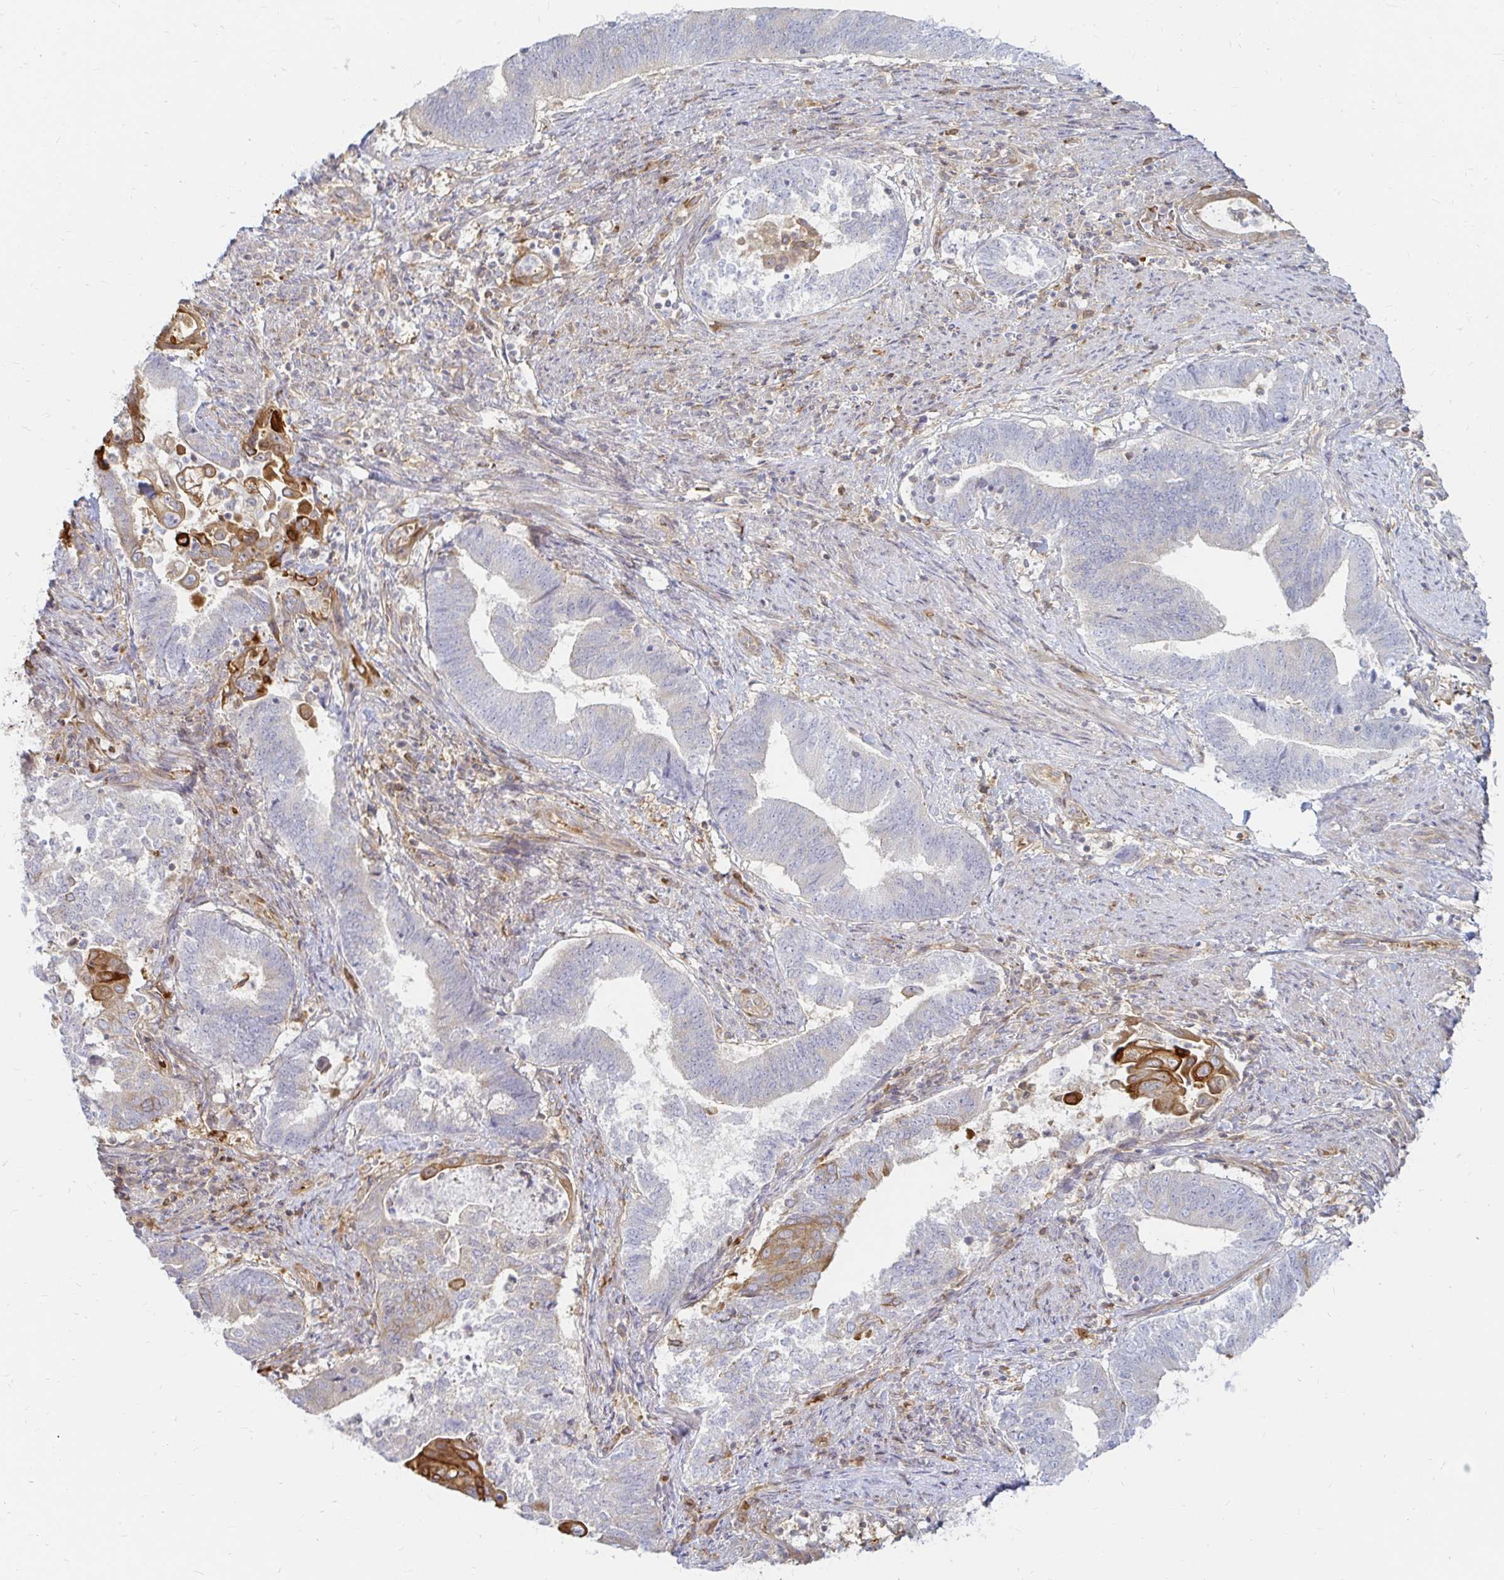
{"staining": {"intensity": "moderate", "quantity": "<25%", "location": "cytoplasmic/membranous"}, "tissue": "endometrial cancer", "cell_type": "Tumor cells", "image_type": "cancer", "snomed": [{"axis": "morphology", "description": "Adenocarcinoma, NOS"}, {"axis": "topography", "description": "Endometrium"}], "caption": "Protein expression analysis of endometrial adenocarcinoma displays moderate cytoplasmic/membranous expression in approximately <25% of tumor cells. (DAB (3,3'-diaminobenzidine) IHC, brown staining for protein, blue staining for nuclei).", "gene": "CAST", "patient": {"sex": "female", "age": 65}}